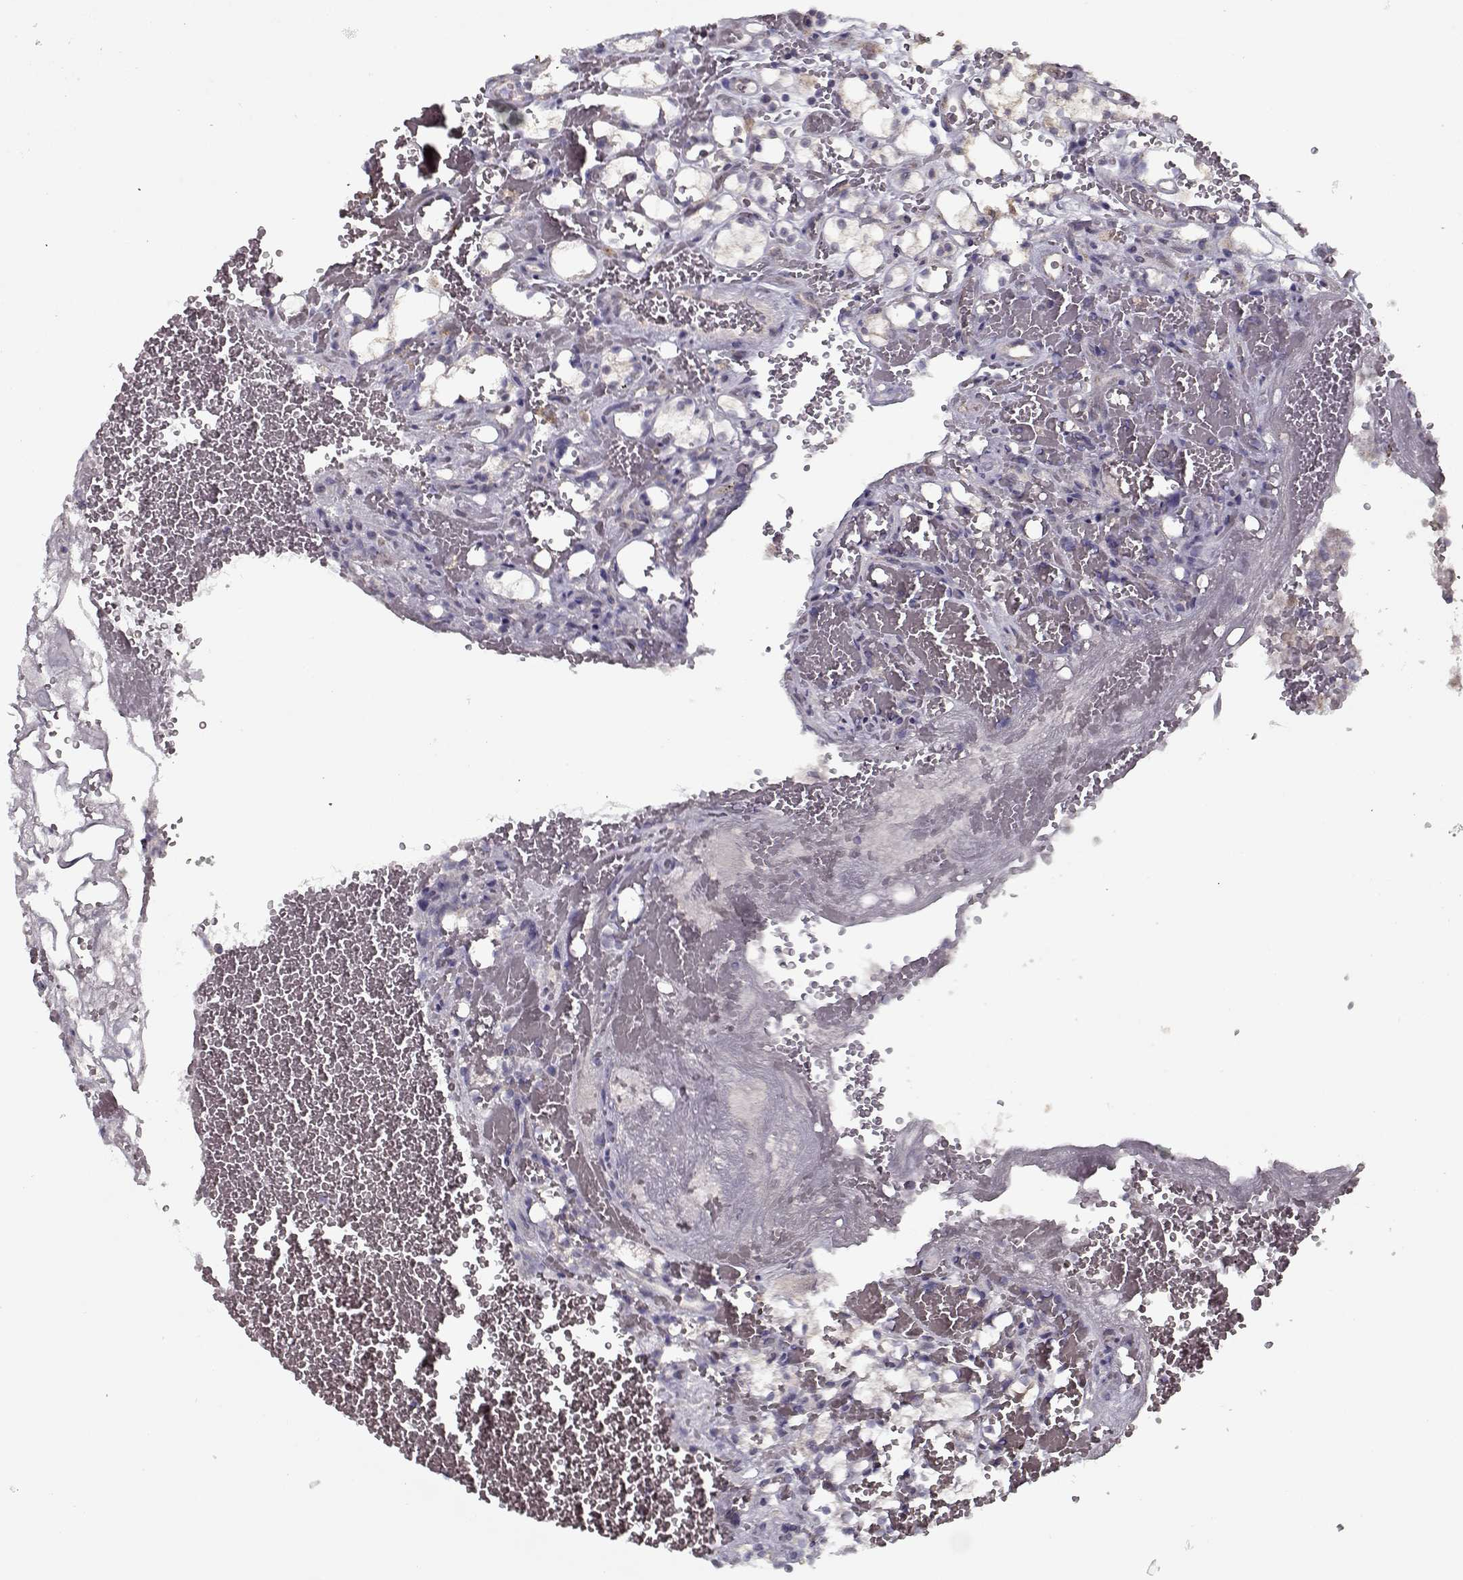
{"staining": {"intensity": "negative", "quantity": "none", "location": "none"}, "tissue": "renal cancer", "cell_type": "Tumor cells", "image_type": "cancer", "snomed": [{"axis": "morphology", "description": "Adenocarcinoma, NOS"}, {"axis": "topography", "description": "Kidney"}], "caption": "DAB (3,3'-diaminobenzidine) immunohistochemical staining of renal cancer exhibits no significant expression in tumor cells.", "gene": "LAMA2", "patient": {"sex": "female", "age": 69}}